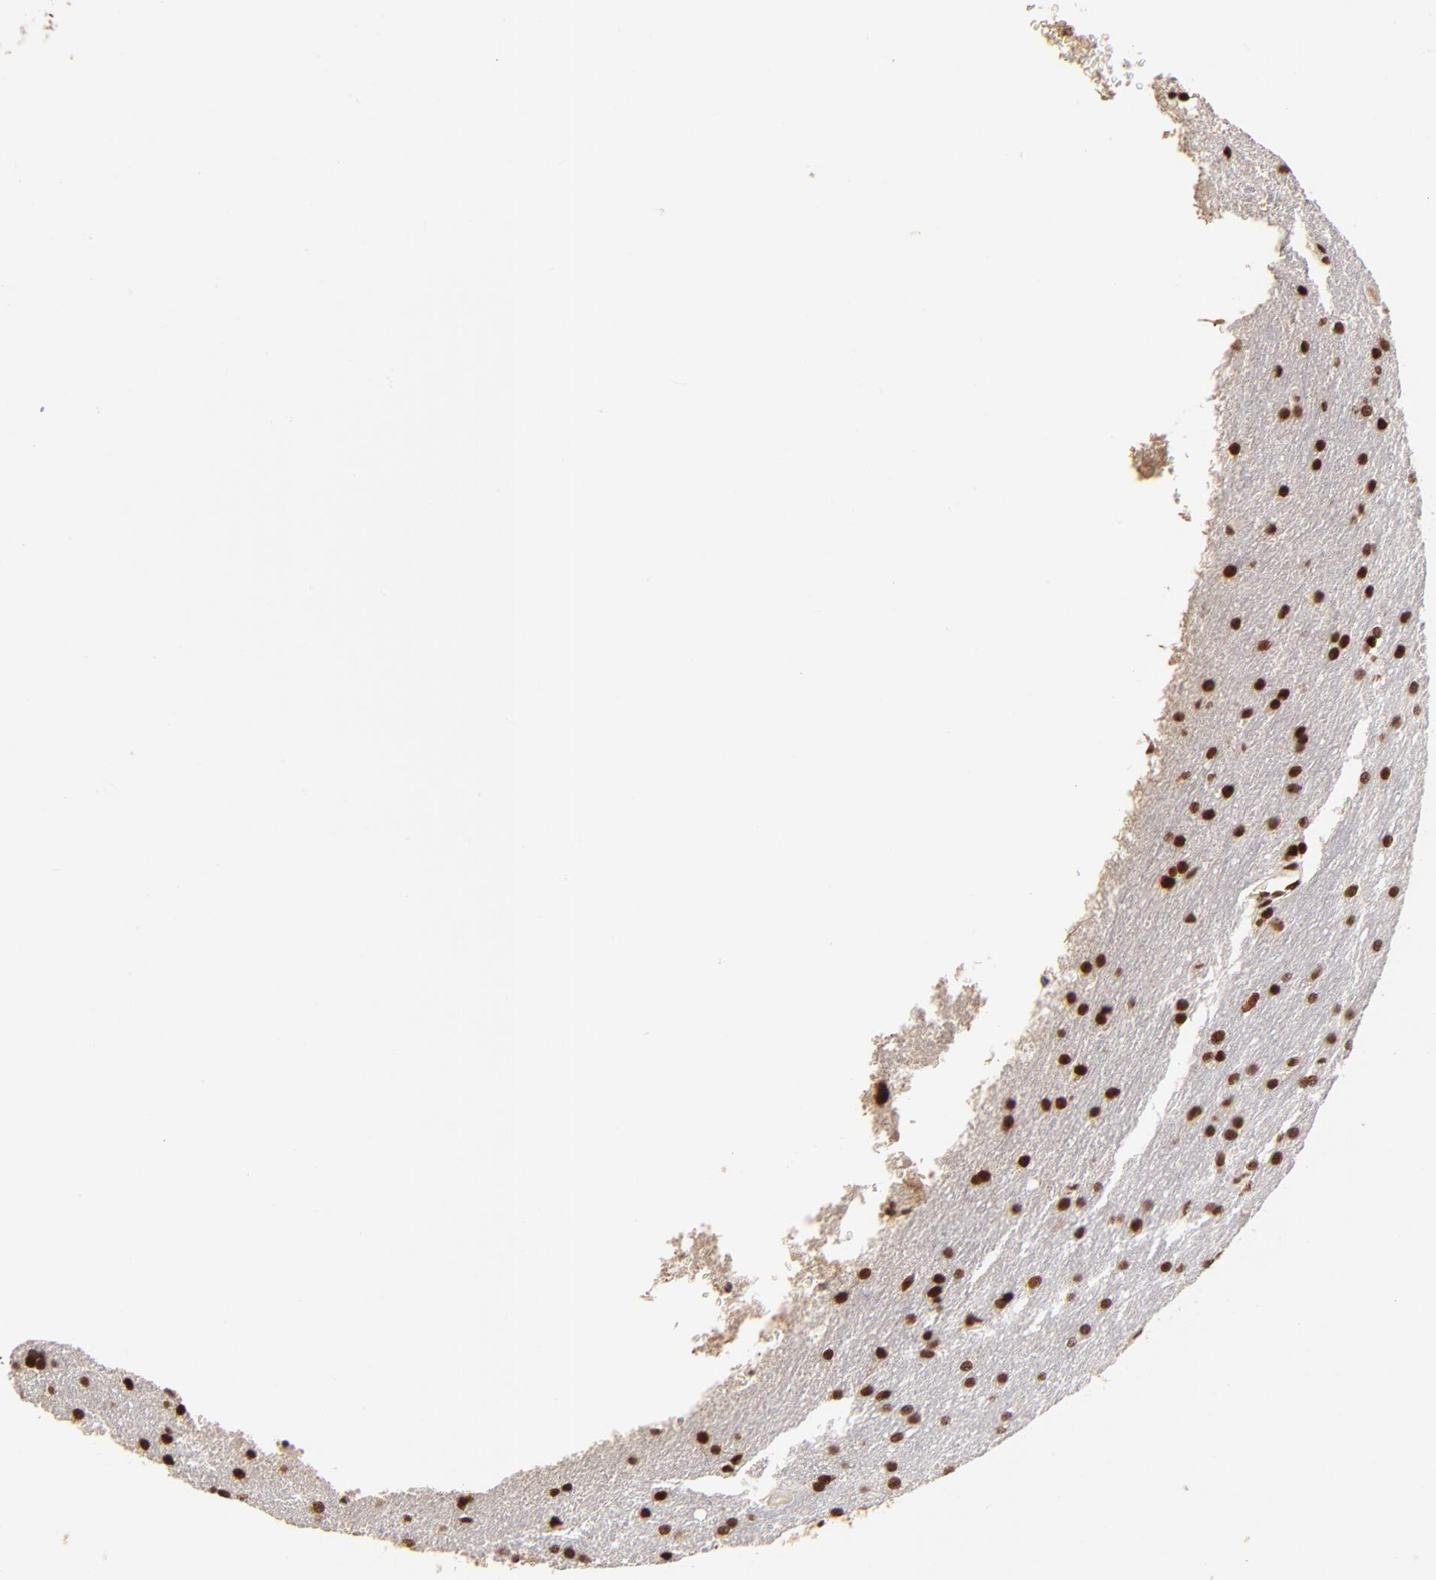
{"staining": {"intensity": "strong", "quantity": ">75%", "location": "nuclear"}, "tissue": "glioma", "cell_type": "Tumor cells", "image_type": "cancer", "snomed": [{"axis": "morphology", "description": "Glioma, malignant, Low grade"}, {"axis": "topography", "description": "Brain"}], "caption": "A brown stain shows strong nuclear staining of a protein in glioma tumor cells.", "gene": "ZNF146", "patient": {"sex": "female", "age": 32}}